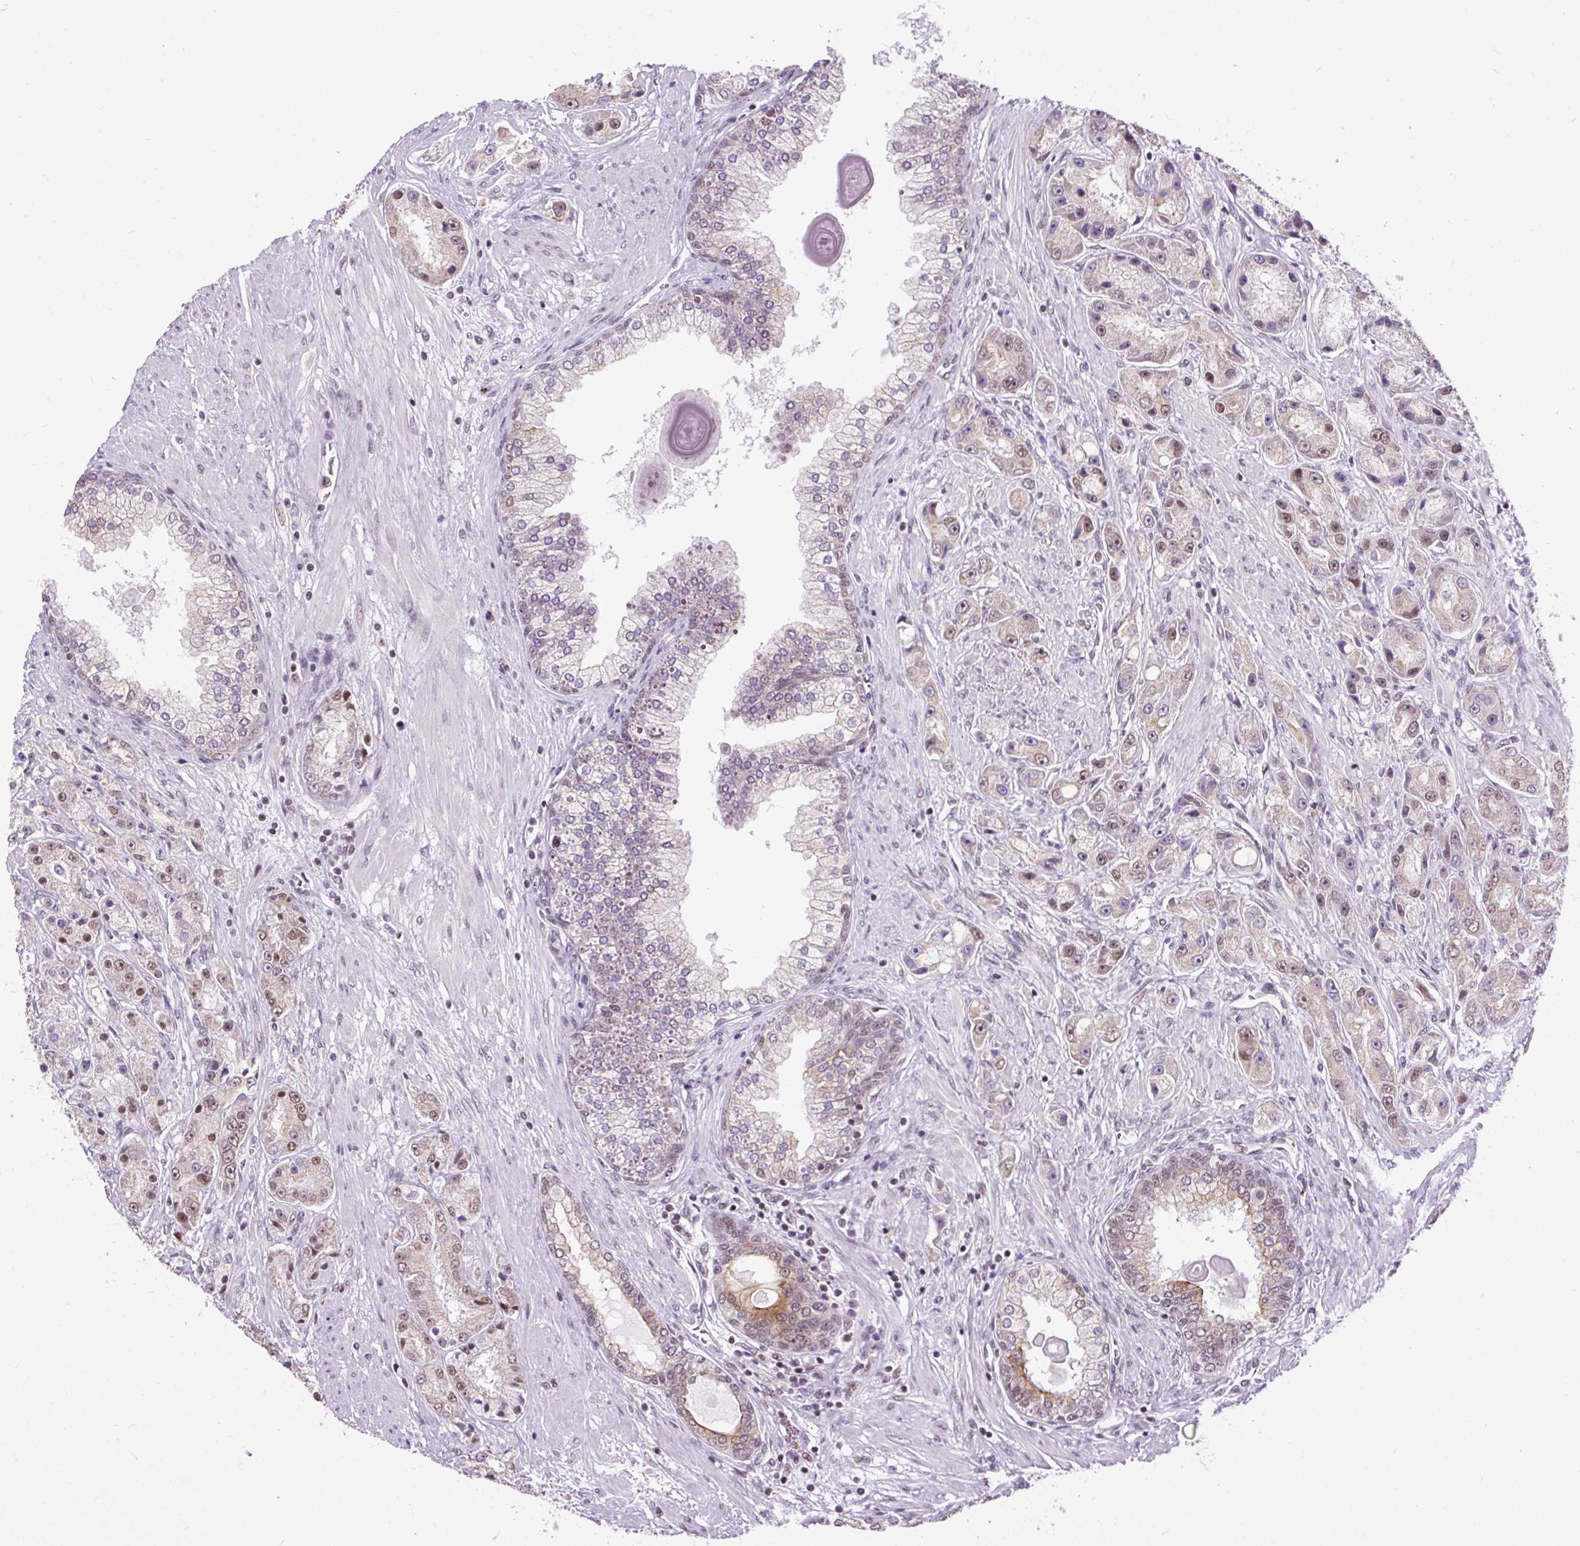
{"staining": {"intensity": "weak", "quantity": "25%-75%", "location": "nuclear"}, "tissue": "prostate cancer", "cell_type": "Tumor cells", "image_type": "cancer", "snomed": [{"axis": "morphology", "description": "Adenocarcinoma, High grade"}, {"axis": "topography", "description": "Prostate"}], "caption": "Brown immunohistochemical staining in prostate cancer displays weak nuclear expression in approximately 25%-75% of tumor cells.", "gene": "ZNF672", "patient": {"sex": "male", "age": 67}}